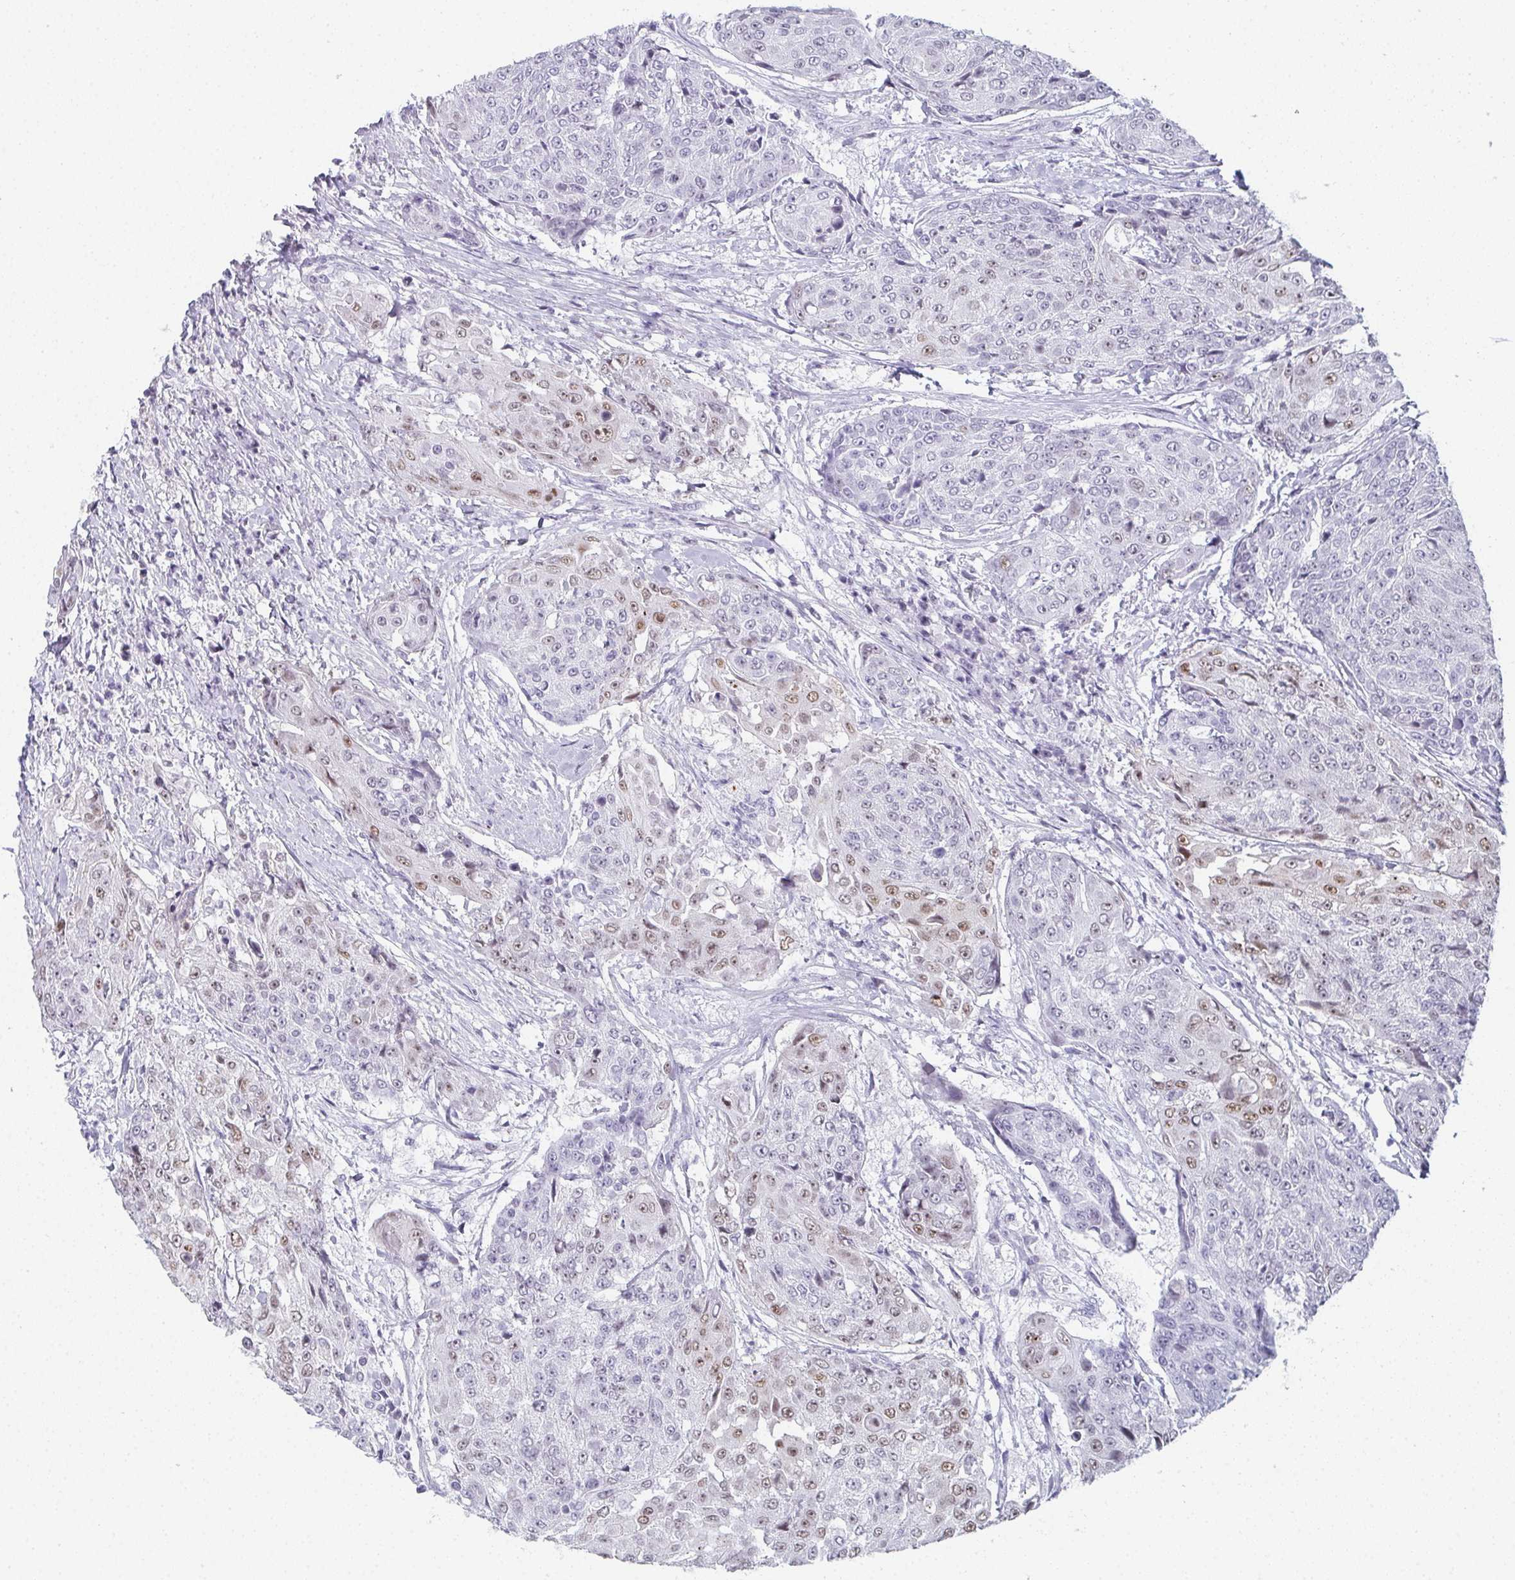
{"staining": {"intensity": "moderate", "quantity": "<25%", "location": "nuclear"}, "tissue": "urothelial cancer", "cell_type": "Tumor cells", "image_type": "cancer", "snomed": [{"axis": "morphology", "description": "Urothelial carcinoma, High grade"}, {"axis": "topography", "description": "Urinary bladder"}], "caption": "A histopathology image of human urothelial cancer stained for a protein displays moderate nuclear brown staining in tumor cells.", "gene": "PYCR3", "patient": {"sex": "female", "age": 63}}